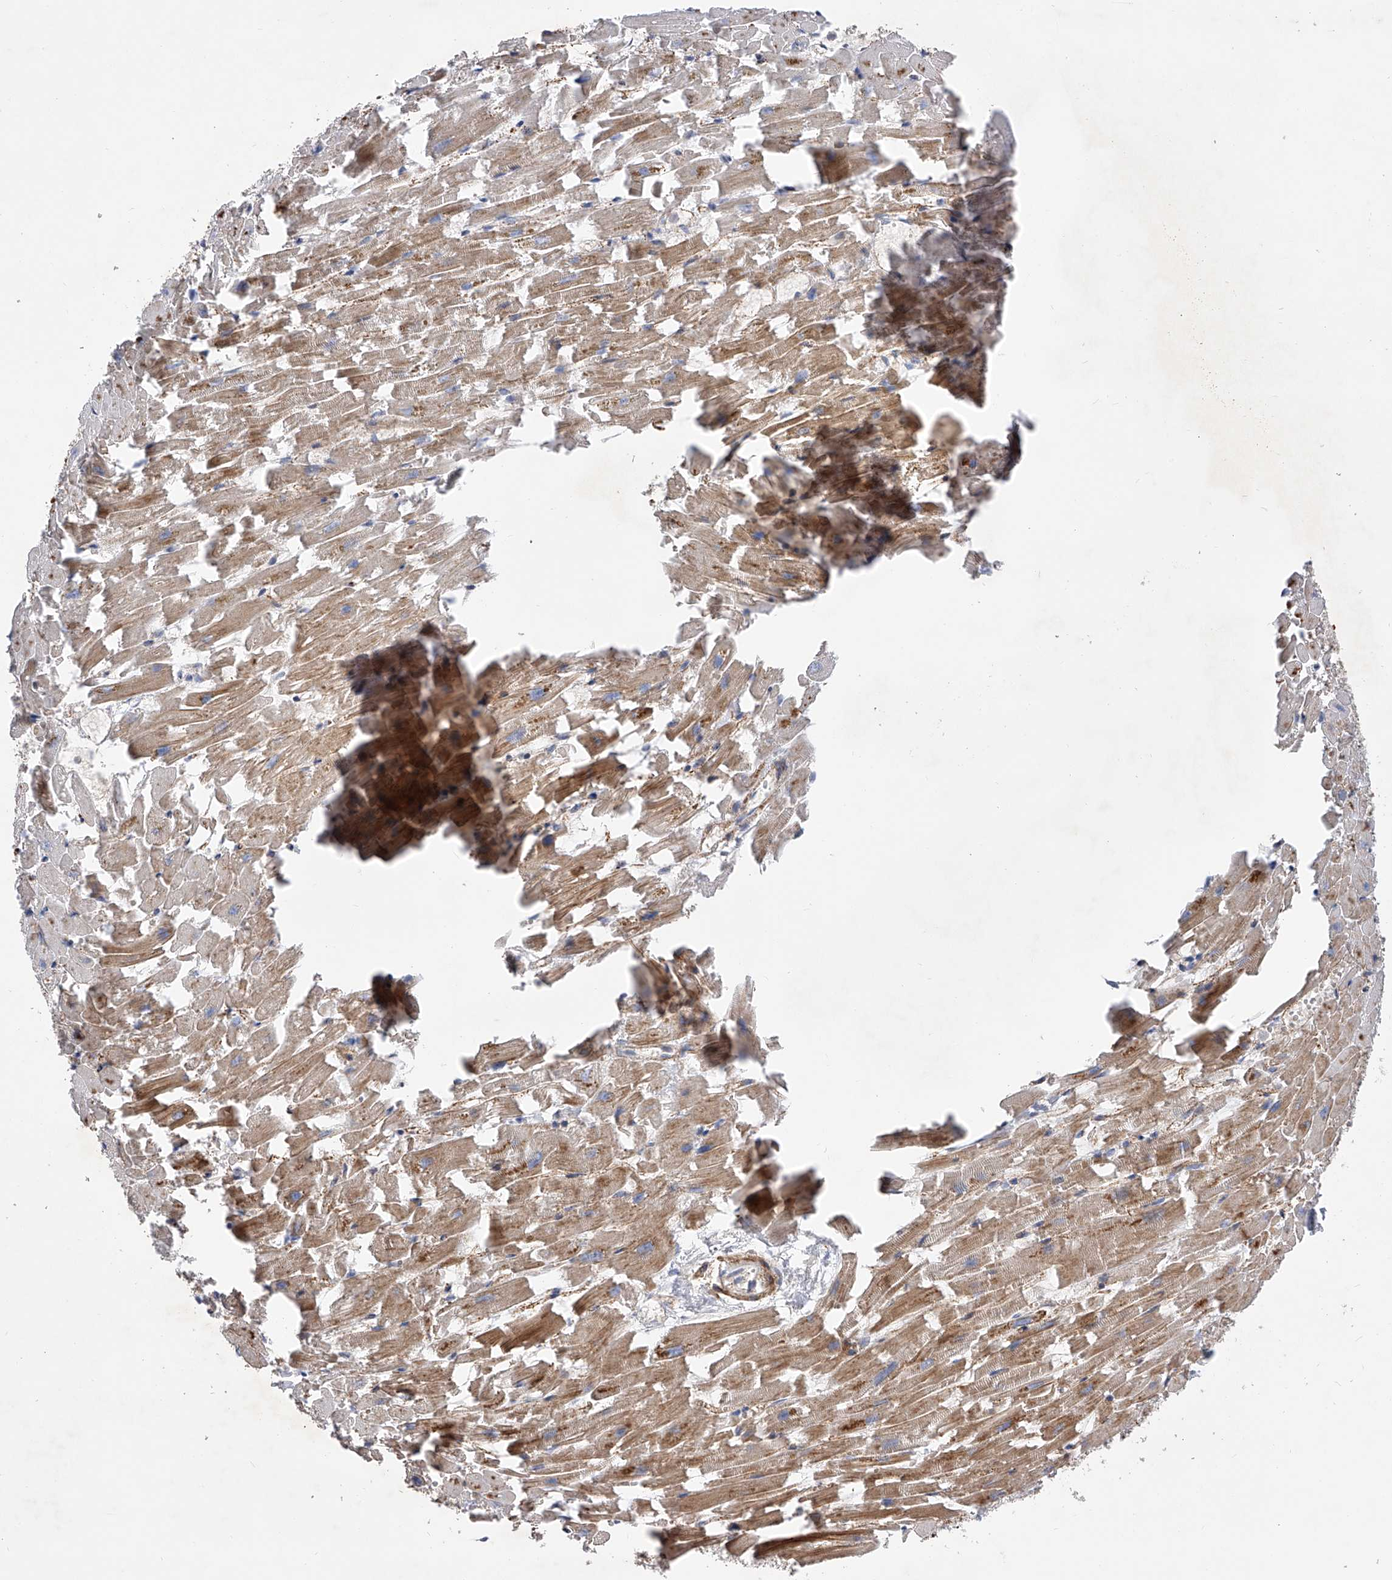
{"staining": {"intensity": "moderate", "quantity": ">75%", "location": "cytoplasmic/membranous"}, "tissue": "heart muscle", "cell_type": "Cardiomyocytes", "image_type": "normal", "snomed": [{"axis": "morphology", "description": "Normal tissue, NOS"}, {"axis": "topography", "description": "Heart"}], "caption": "Cardiomyocytes demonstrate medium levels of moderate cytoplasmic/membranous positivity in approximately >75% of cells in unremarkable heart muscle.", "gene": "PDSS2", "patient": {"sex": "female", "age": 64}}